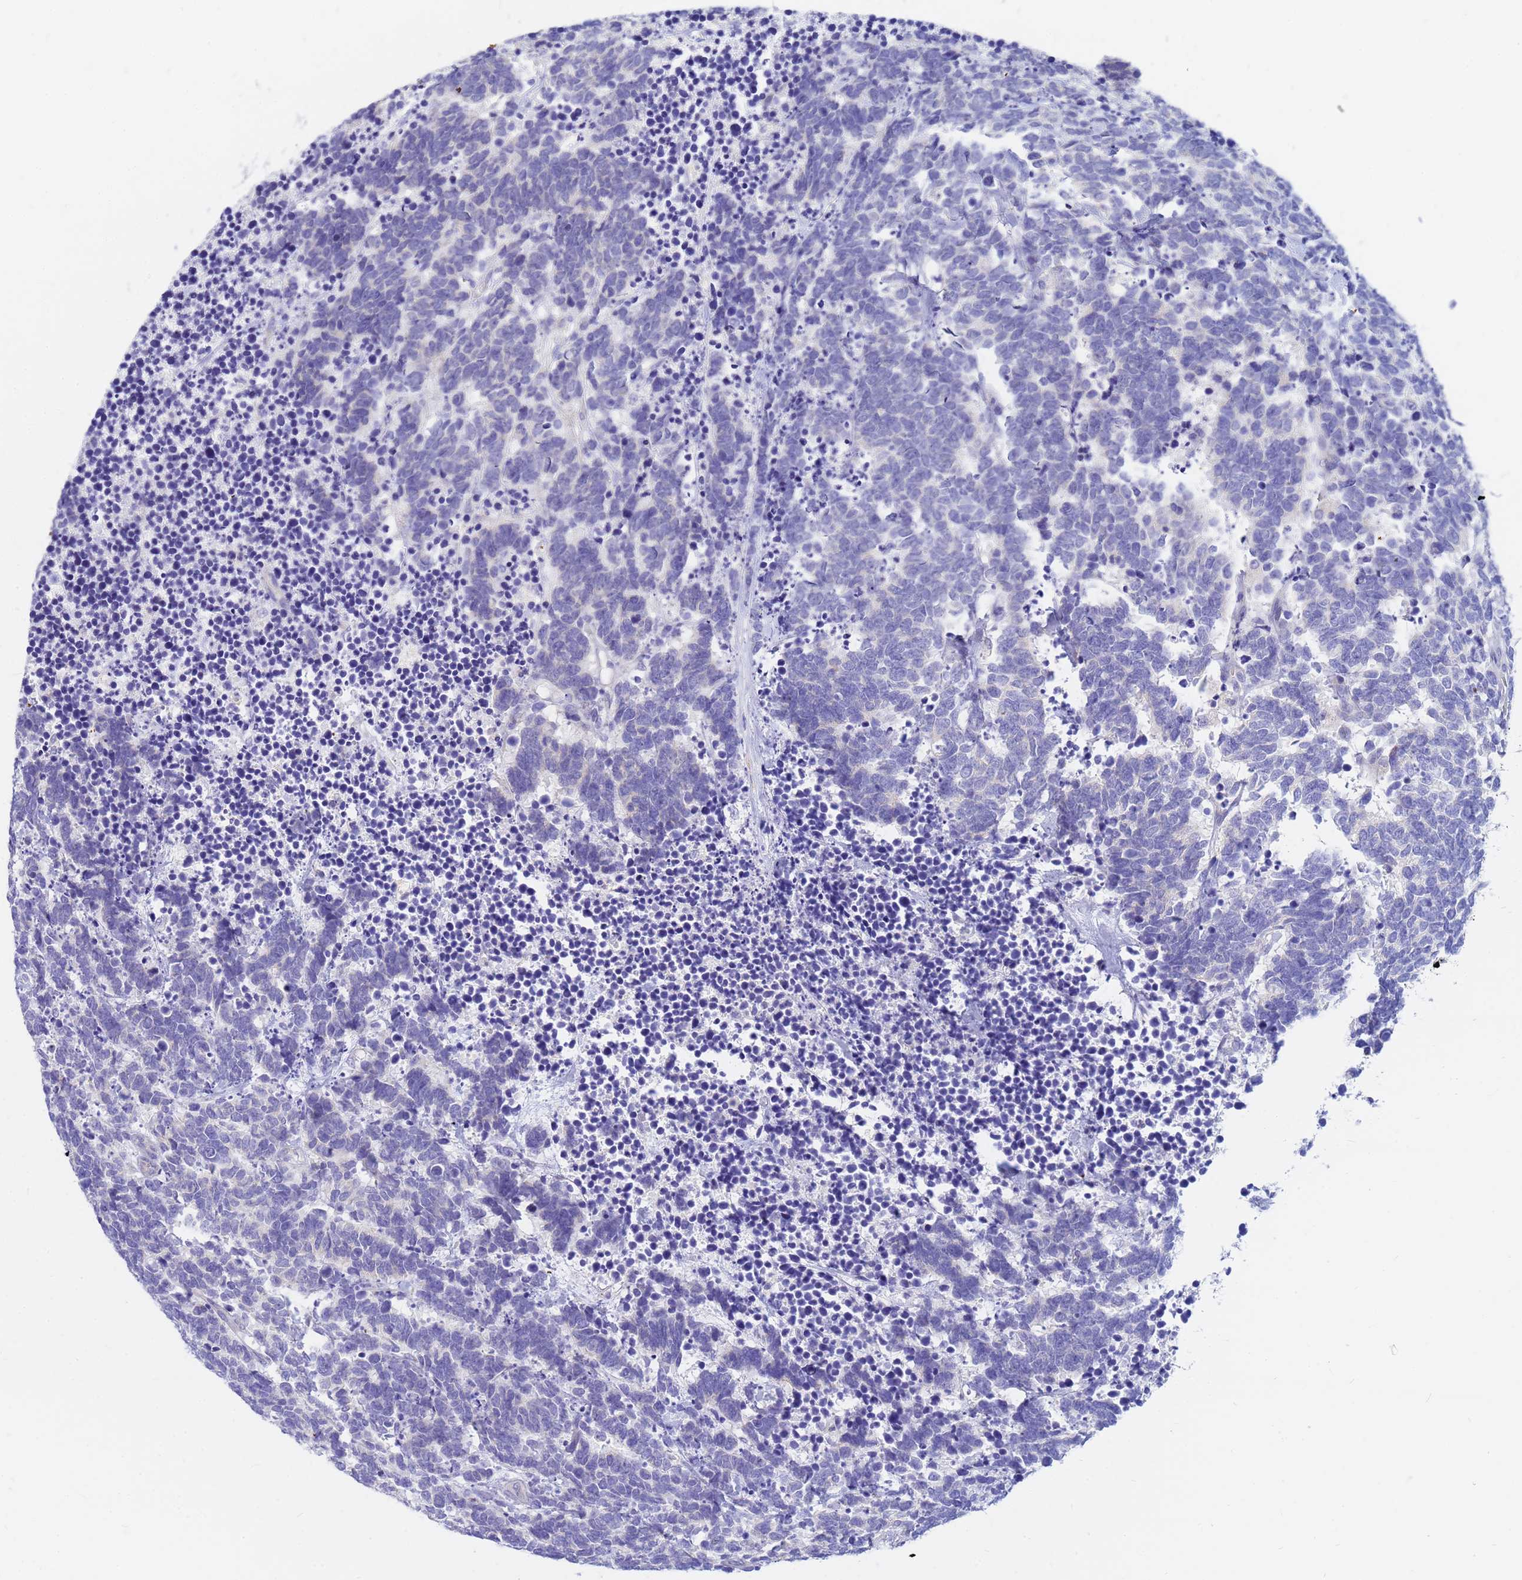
{"staining": {"intensity": "negative", "quantity": "none", "location": "none"}, "tissue": "carcinoid", "cell_type": "Tumor cells", "image_type": "cancer", "snomed": [{"axis": "morphology", "description": "Carcinoma, NOS"}, {"axis": "morphology", "description": "Carcinoid, malignant, NOS"}, {"axis": "topography", "description": "Urinary bladder"}], "caption": "Micrograph shows no significant protein expression in tumor cells of carcinoid.", "gene": "DPRX", "patient": {"sex": "male", "age": 57}}